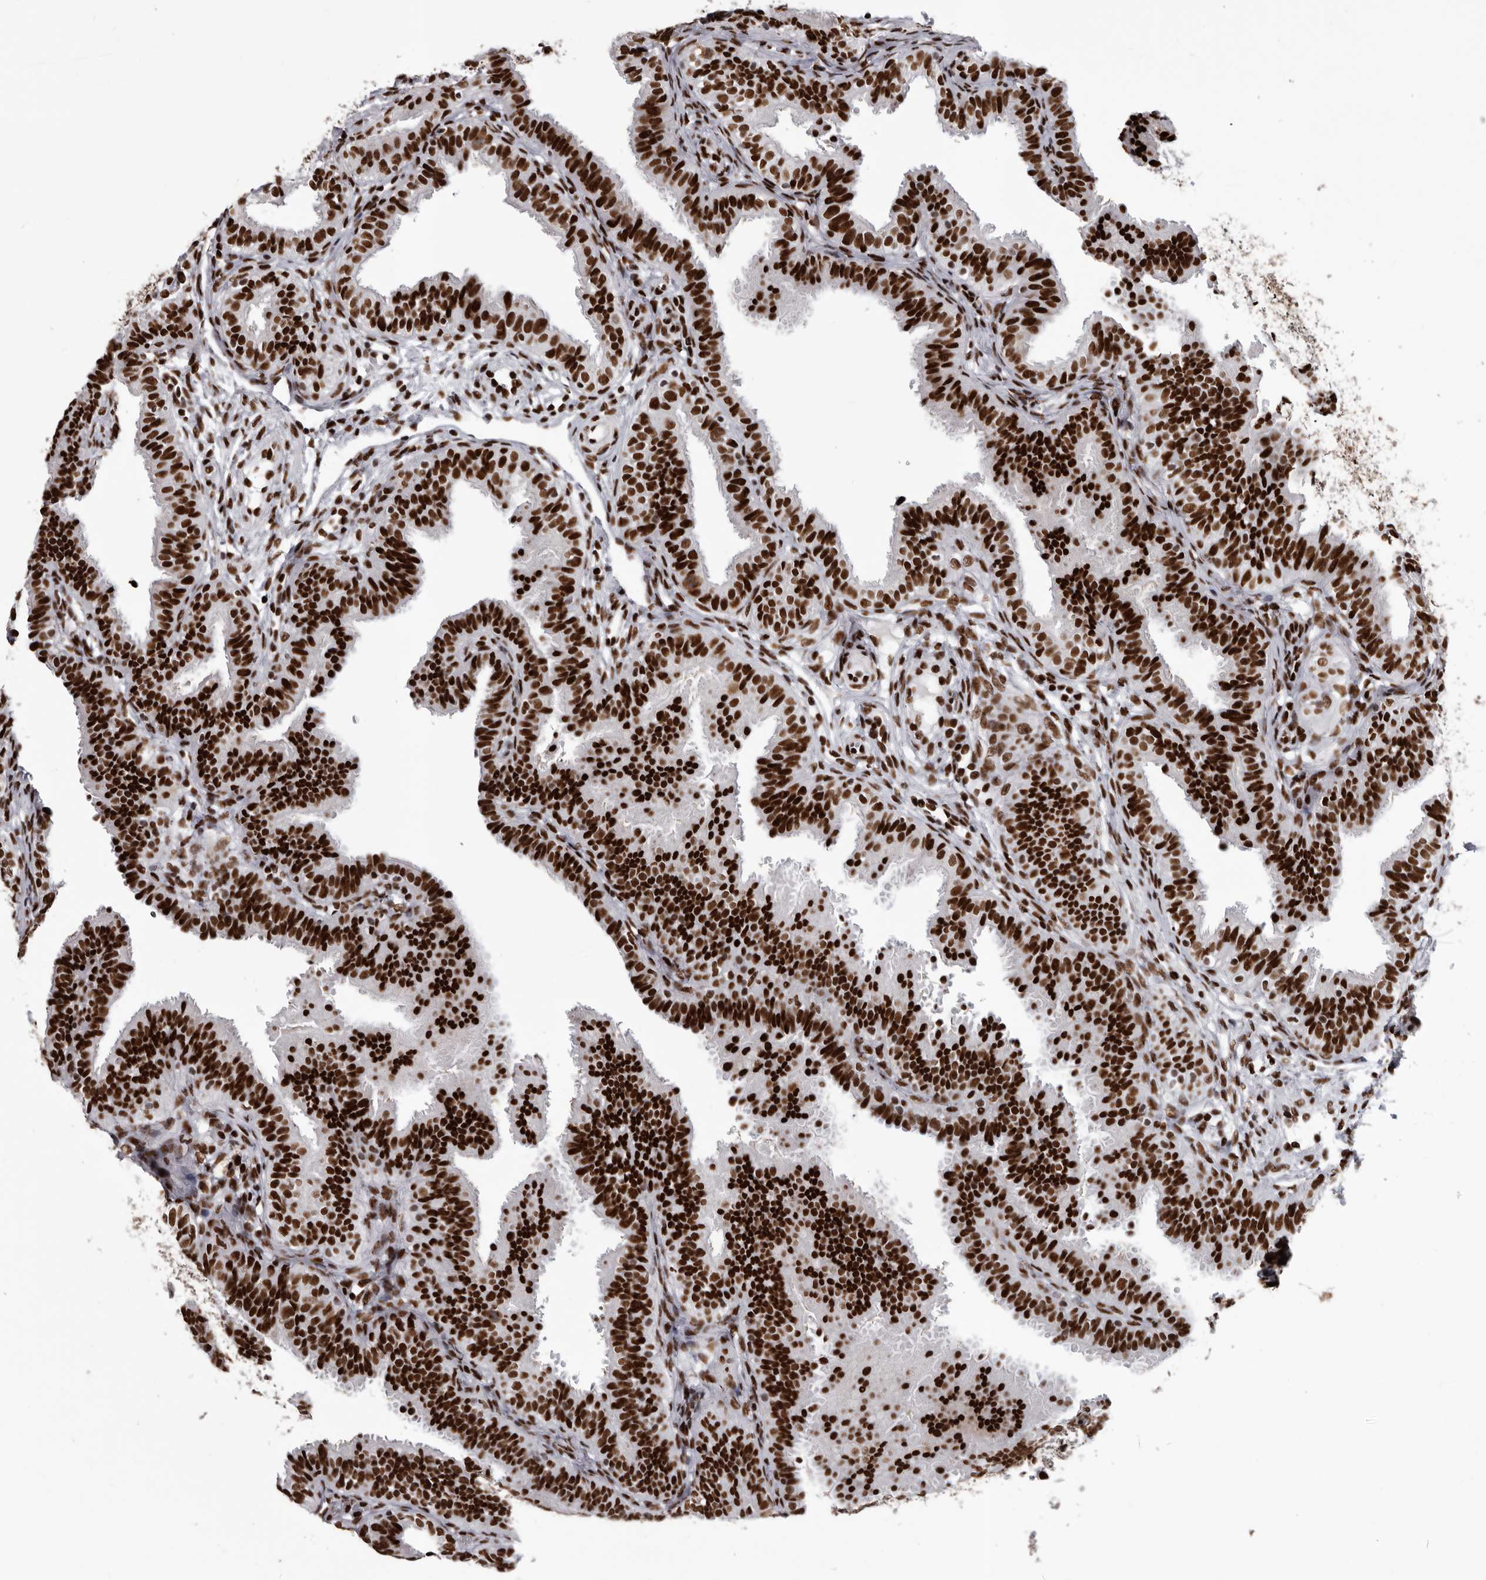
{"staining": {"intensity": "strong", "quantity": ">75%", "location": "nuclear"}, "tissue": "fallopian tube", "cell_type": "Glandular cells", "image_type": "normal", "snomed": [{"axis": "morphology", "description": "Normal tissue, NOS"}, {"axis": "topography", "description": "Fallopian tube"}], "caption": "Benign fallopian tube demonstrates strong nuclear staining in approximately >75% of glandular cells.", "gene": "NUMA1", "patient": {"sex": "female", "age": 35}}